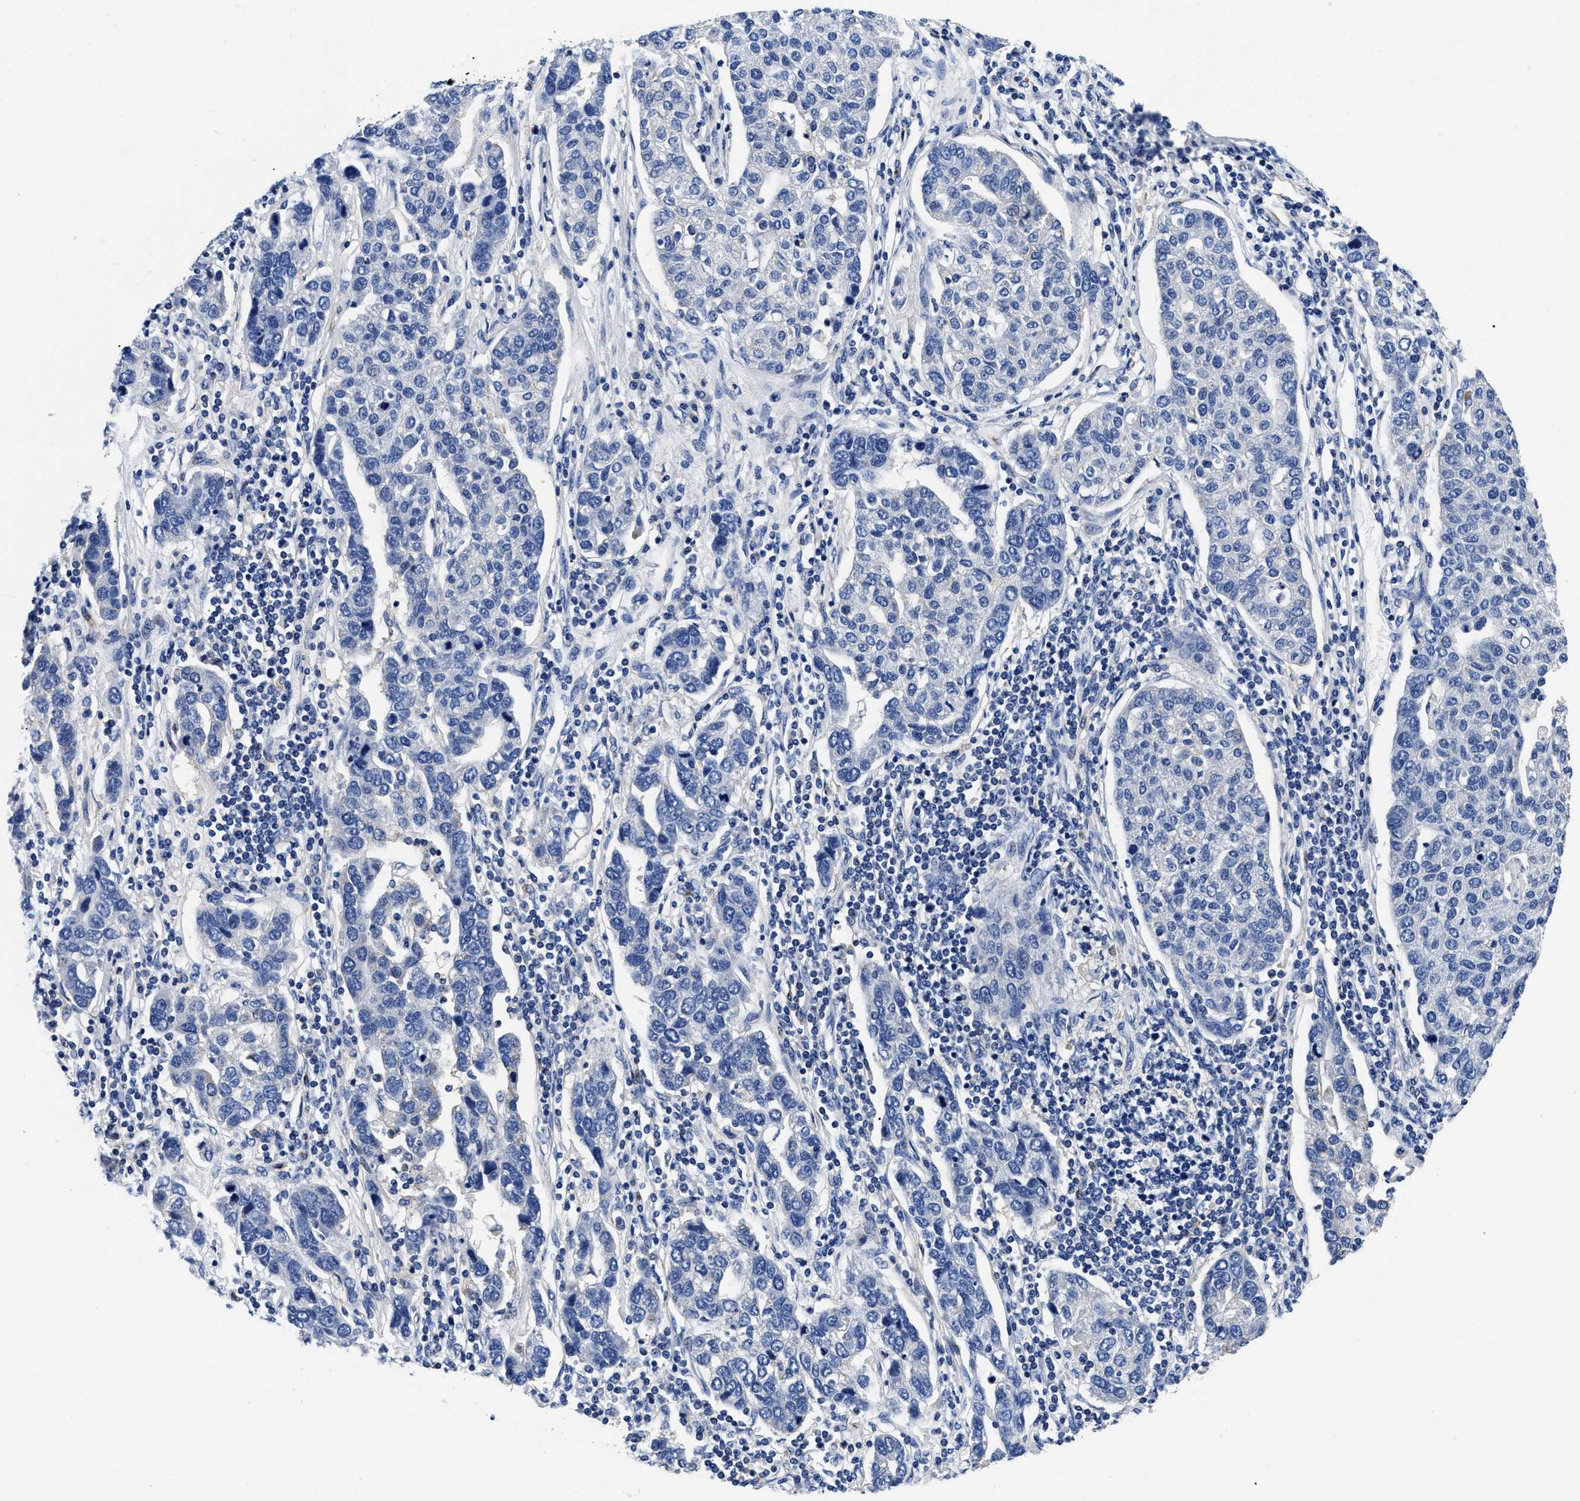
{"staining": {"intensity": "negative", "quantity": "none", "location": "none"}, "tissue": "pancreatic cancer", "cell_type": "Tumor cells", "image_type": "cancer", "snomed": [{"axis": "morphology", "description": "Adenocarcinoma, NOS"}, {"axis": "topography", "description": "Pancreas"}], "caption": "DAB (3,3'-diaminobenzidine) immunohistochemical staining of pancreatic cancer (adenocarcinoma) reveals no significant positivity in tumor cells.", "gene": "SLC35F1", "patient": {"sex": "female", "age": 61}}